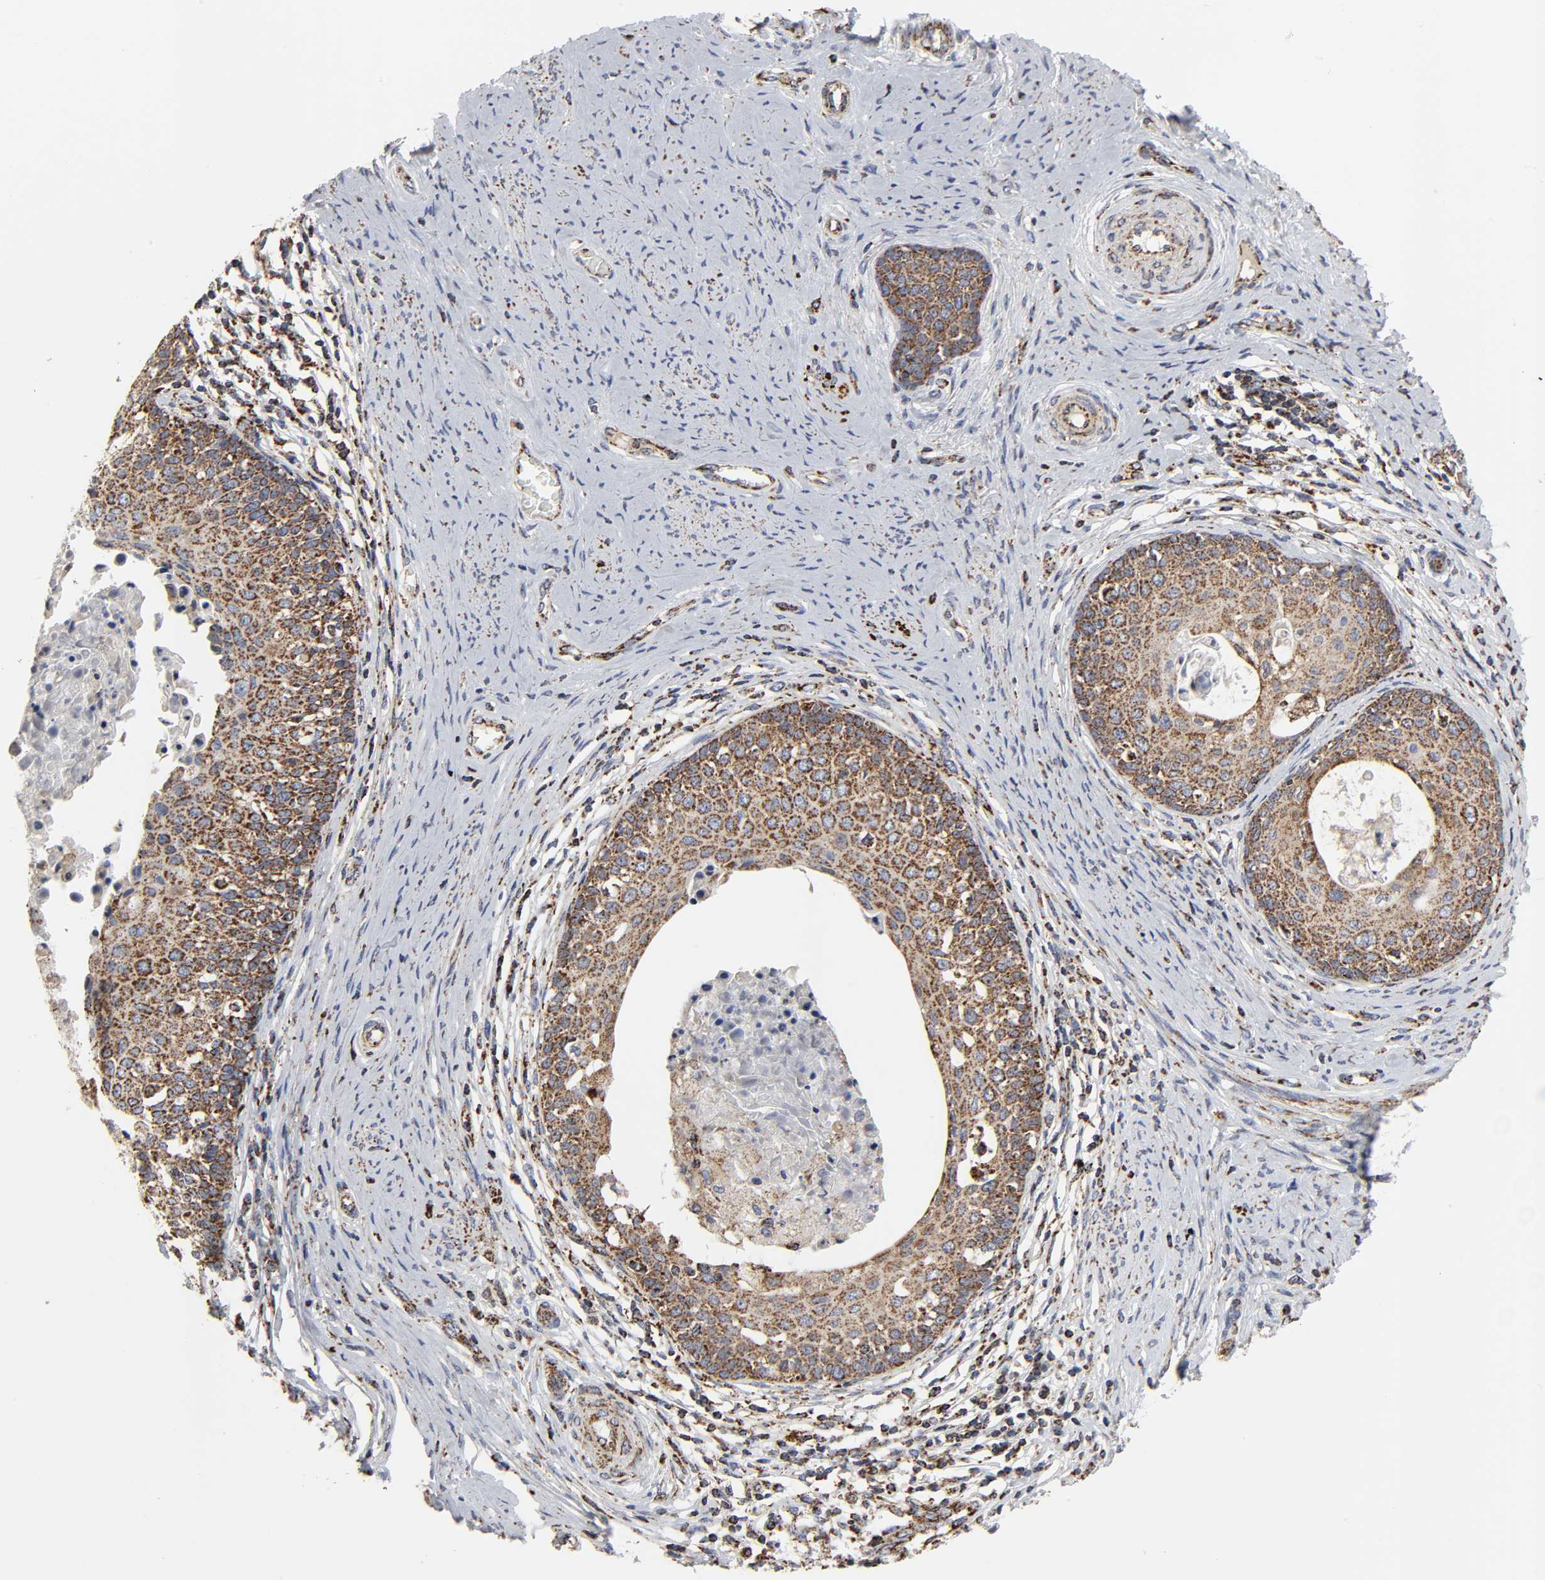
{"staining": {"intensity": "strong", "quantity": ">75%", "location": "cytoplasmic/membranous"}, "tissue": "cervical cancer", "cell_type": "Tumor cells", "image_type": "cancer", "snomed": [{"axis": "morphology", "description": "Squamous cell carcinoma, NOS"}, {"axis": "morphology", "description": "Adenocarcinoma, NOS"}, {"axis": "topography", "description": "Cervix"}], "caption": "Protein staining by immunohistochemistry displays strong cytoplasmic/membranous expression in approximately >75% of tumor cells in cervical cancer. The protein of interest is stained brown, and the nuclei are stained in blue (DAB (3,3'-diaminobenzidine) IHC with brightfield microscopy, high magnification).", "gene": "COX6B1", "patient": {"sex": "female", "age": 52}}